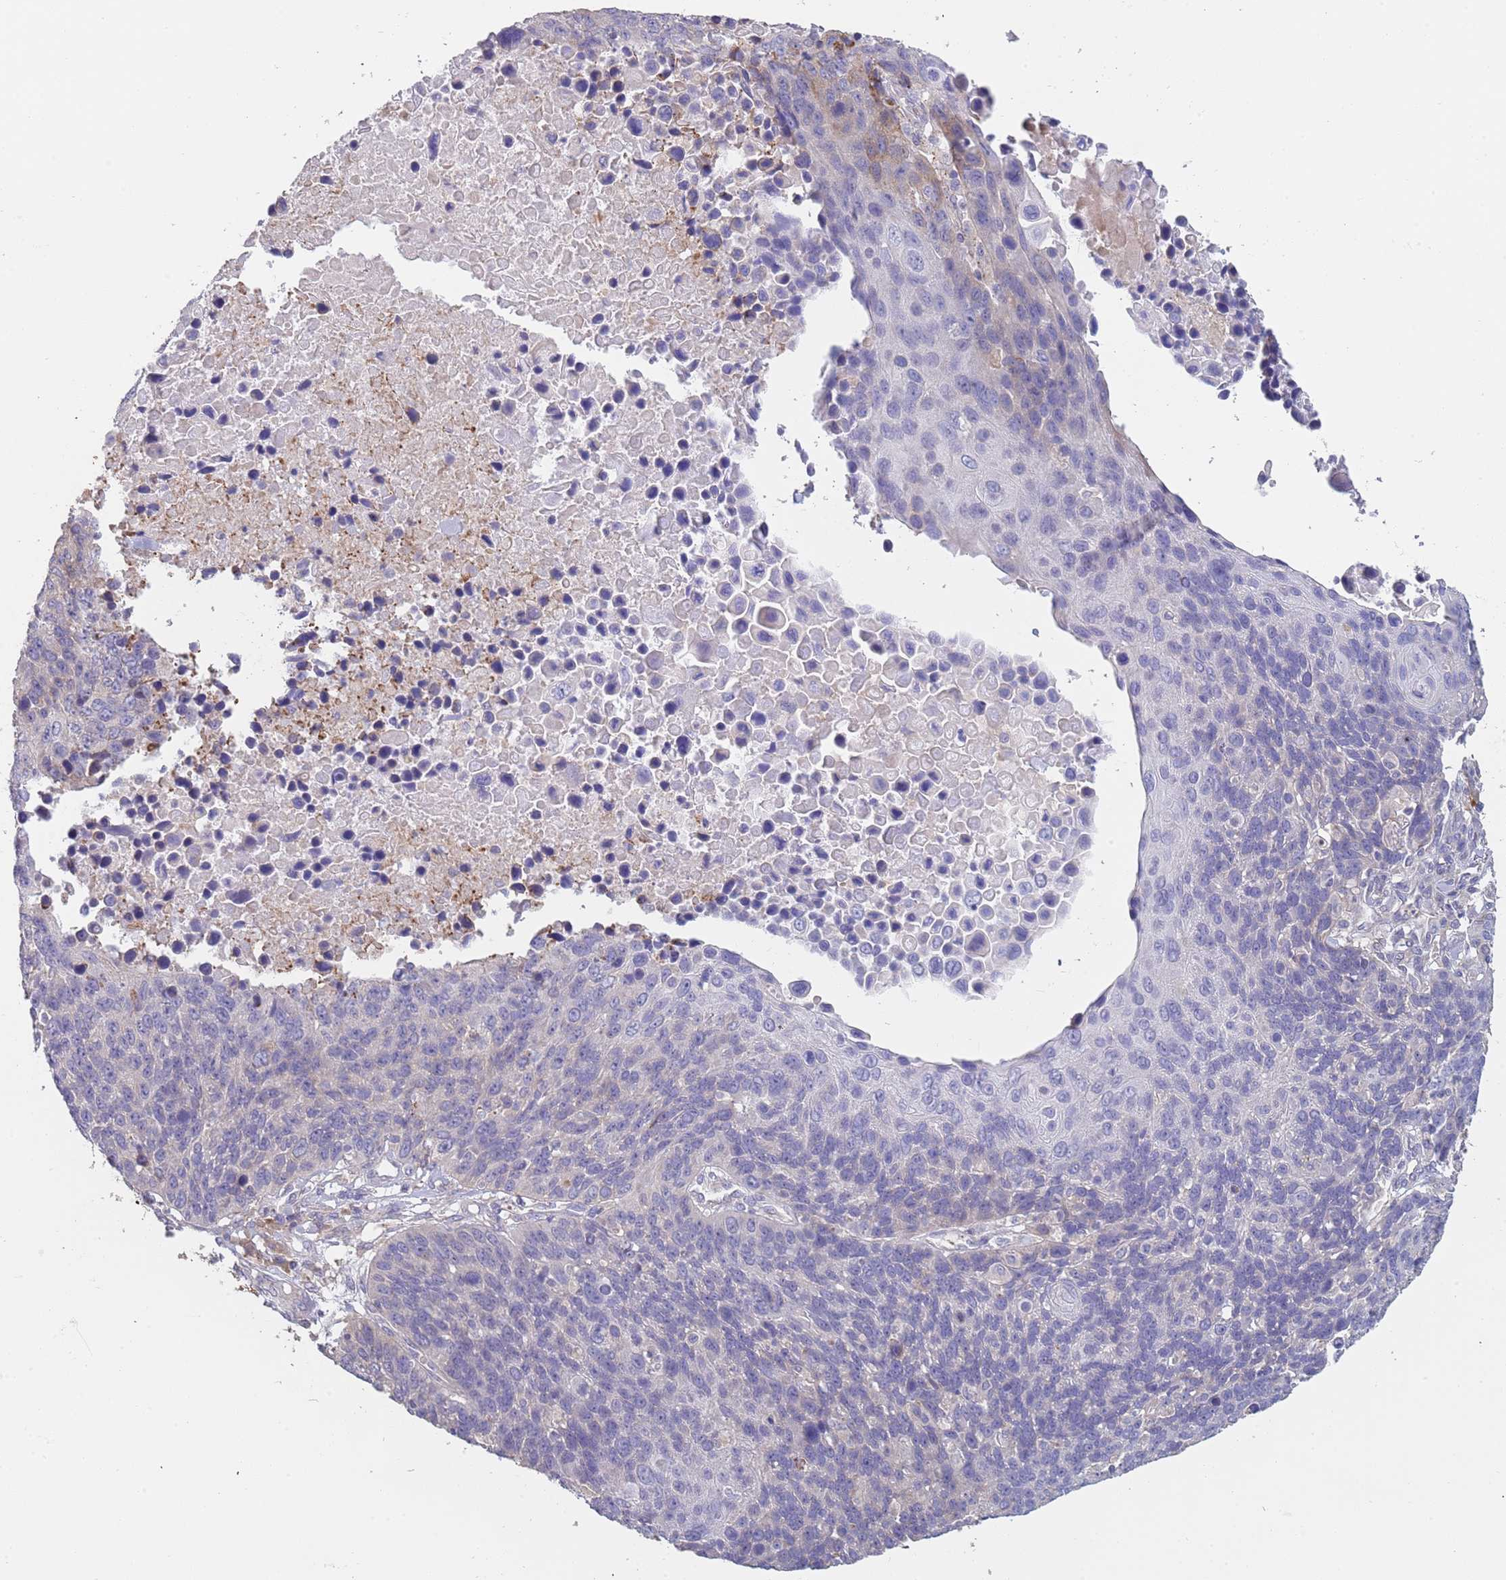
{"staining": {"intensity": "negative", "quantity": "none", "location": "none"}, "tissue": "lung cancer", "cell_type": "Tumor cells", "image_type": "cancer", "snomed": [{"axis": "morphology", "description": "Normal tissue, NOS"}, {"axis": "morphology", "description": "Squamous cell carcinoma, NOS"}, {"axis": "topography", "description": "Lymph node"}, {"axis": "topography", "description": "Lung"}], "caption": "An immunohistochemistry histopathology image of lung squamous cell carcinoma is shown. There is no staining in tumor cells of lung squamous cell carcinoma.", "gene": "SUSD1", "patient": {"sex": "male", "age": 66}}